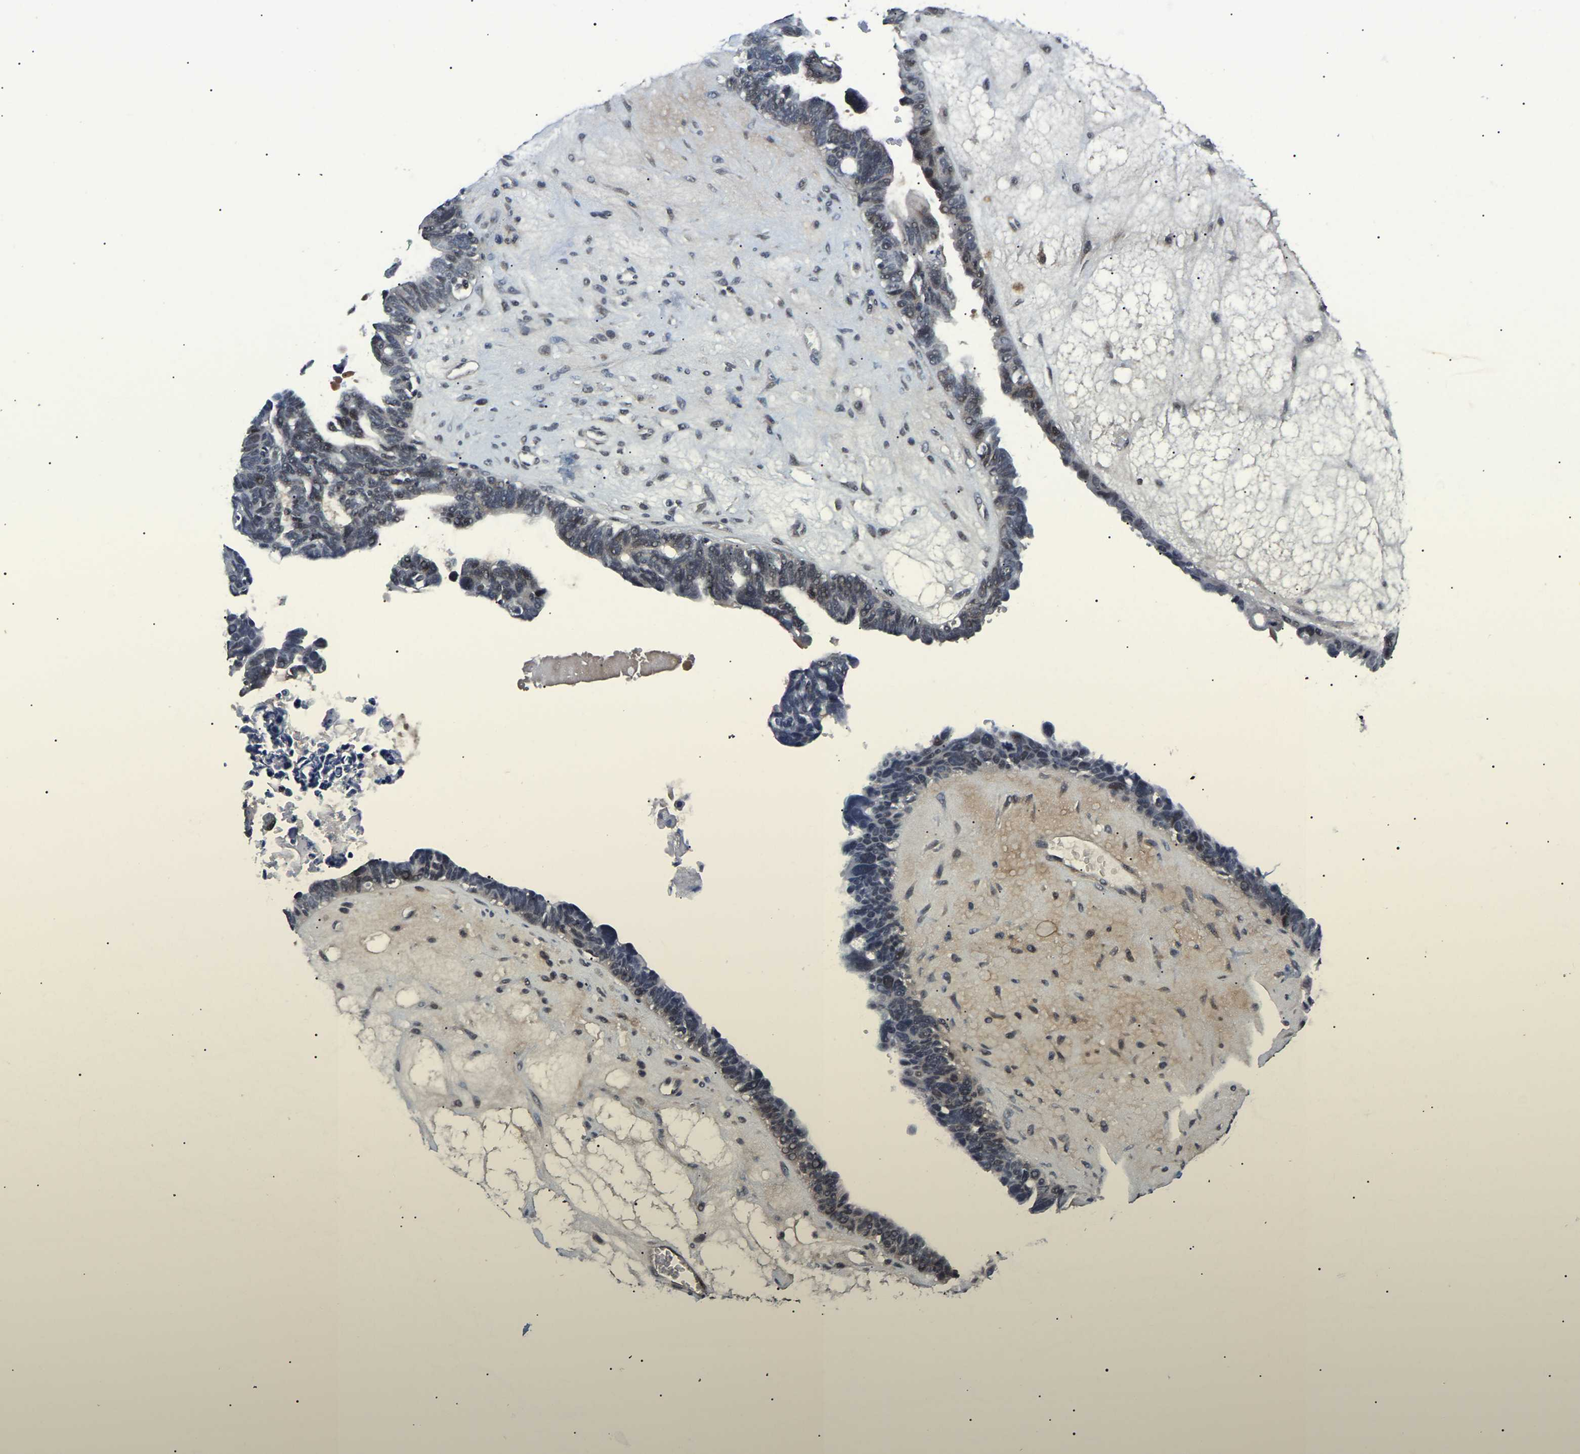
{"staining": {"intensity": "weak", "quantity": "<25%", "location": "cytoplasmic/membranous,nuclear"}, "tissue": "ovarian cancer", "cell_type": "Tumor cells", "image_type": "cancer", "snomed": [{"axis": "morphology", "description": "Cystadenocarcinoma, serous, NOS"}, {"axis": "topography", "description": "Ovary"}], "caption": "IHC micrograph of neoplastic tissue: human serous cystadenocarcinoma (ovarian) stained with DAB (3,3'-diaminobenzidine) demonstrates no significant protein positivity in tumor cells.", "gene": "PPM1E", "patient": {"sex": "female", "age": 79}}